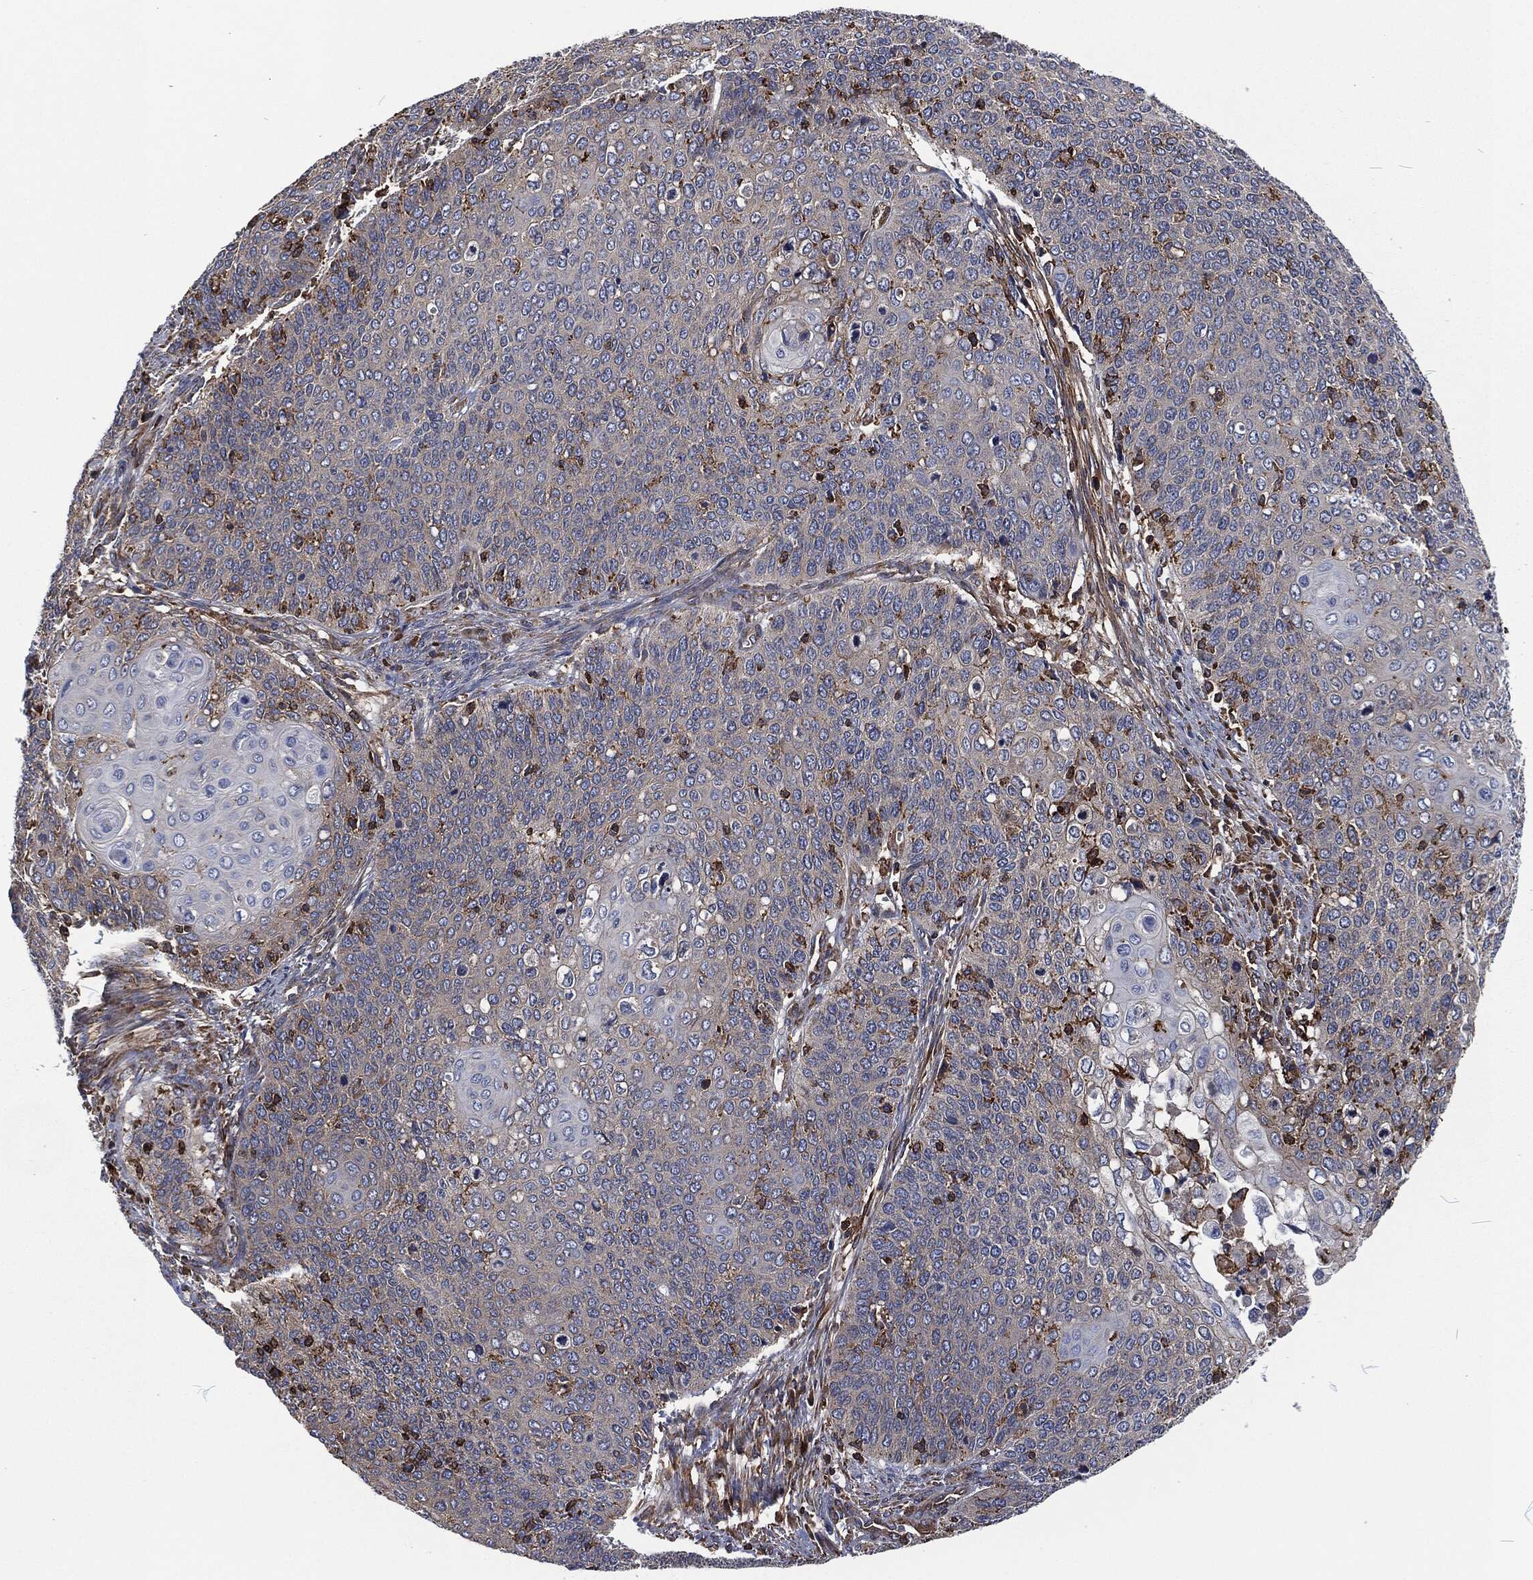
{"staining": {"intensity": "moderate", "quantity": "<25%", "location": "cytoplasmic/membranous"}, "tissue": "cervical cancer", "cell_type": "Tumor cells", "image_type": "cancer", "snomed": [{"axis": "morphology", "description": "Squamous cell carcinoma, NOS"}, {"axis": "topography", "description": "Cervix"}], "caption": "Protein expression by IHC reveals moderate cytoplasmic/membranous staining in approximately <25% of tumor cells in cervical squamous cell carcinoma.", "gene": "LGALS9", "patient": {"sex": "female", "age": 39}}